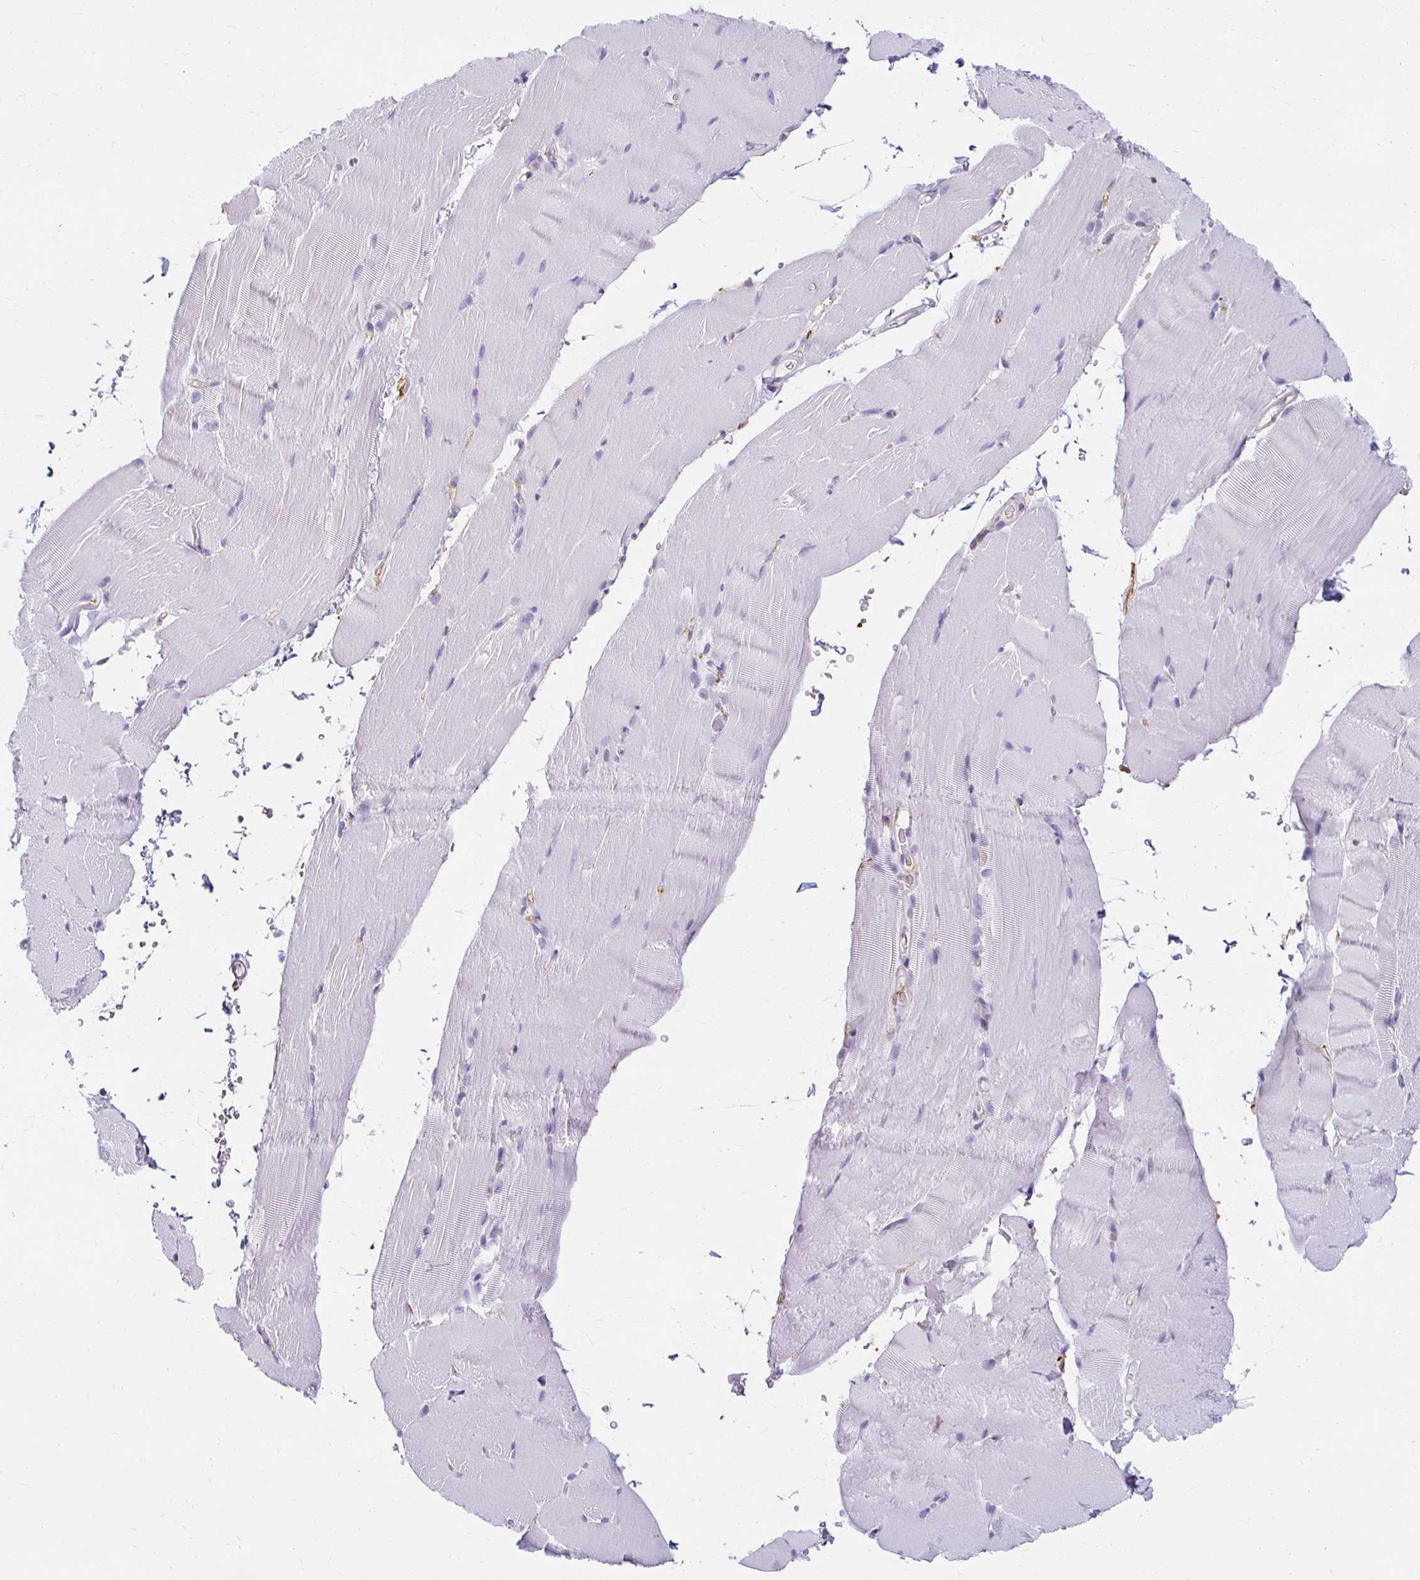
{"staining": {"intensity": "negative", "quantity": "none", "location": "none"}, "tissue": "skeletal muscle", "cell_type": "Myocytes", "image_type": "normal", "snomed": [{"axis": "morphology", "description": "Normal tissue, NOS"}, {"axis": "topography", "description": "Skeletal muscle"}], "caption": "Unremarkable skeletal muscle was stained to show a protein in brown. There is no significant expression in myocytes. Nuclei are stained in blue.", "gene": "TAS1R3", "patient": {"sex": "female", "age": 37}}